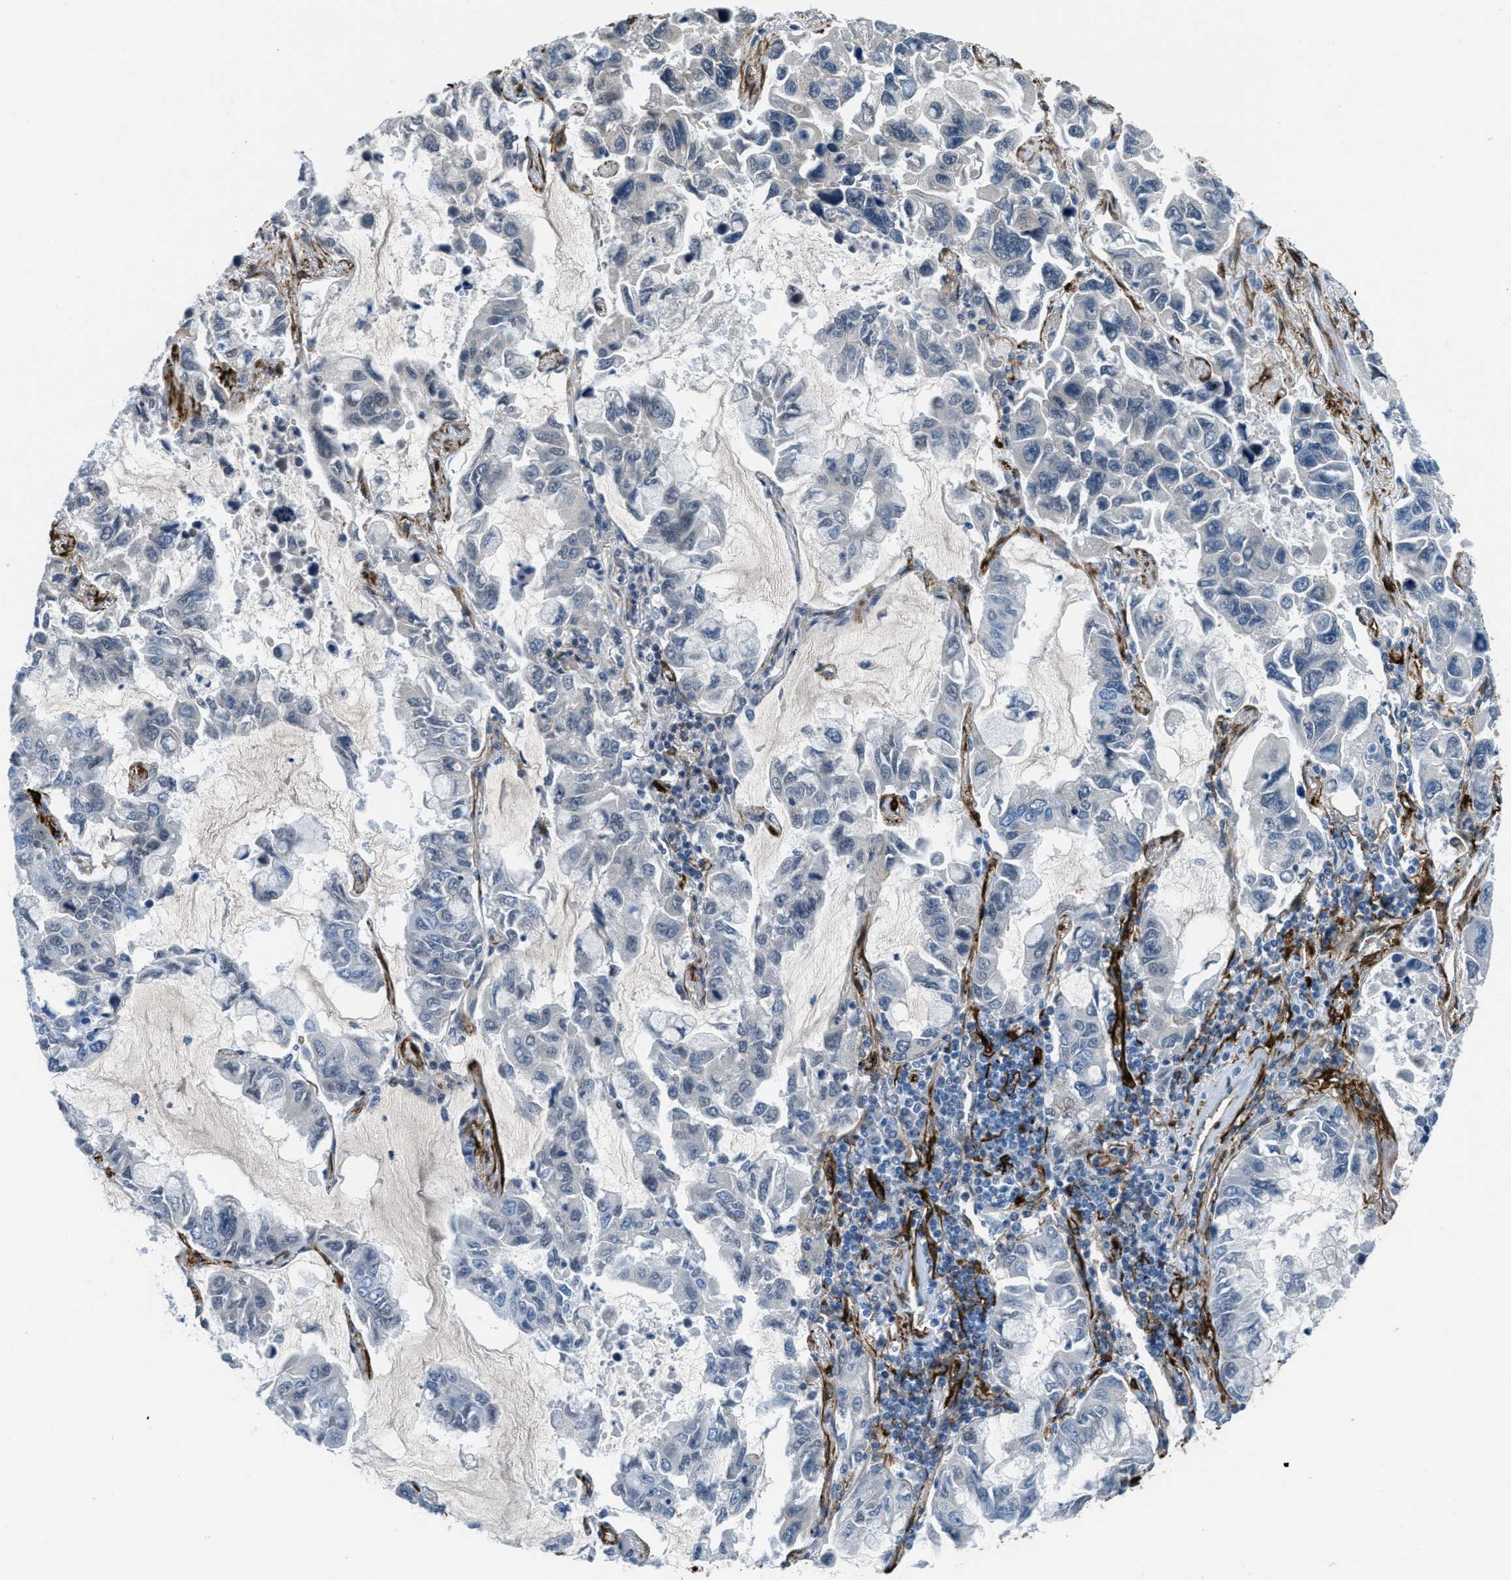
{"staining": {"intensity": "negative", "quantity": "none", "location": "none"}, "tissue": "lung cancer", "cell_type": "Tumor cells", "image_type": "cancer", "snomed": [{"axis": "morphology", "description": "Adenocarcinoma, NOS"}, {"axis": "topography", "description": "Lung"}], "caption": "IHC photomicrograph of neoplastic tissue: human lung cancer (adenocarcinoma) stained with DAB displays no significant protein expression in tumor cells.", "gene": "CALD1", "patient": {"sex": "male", "age": 64}}